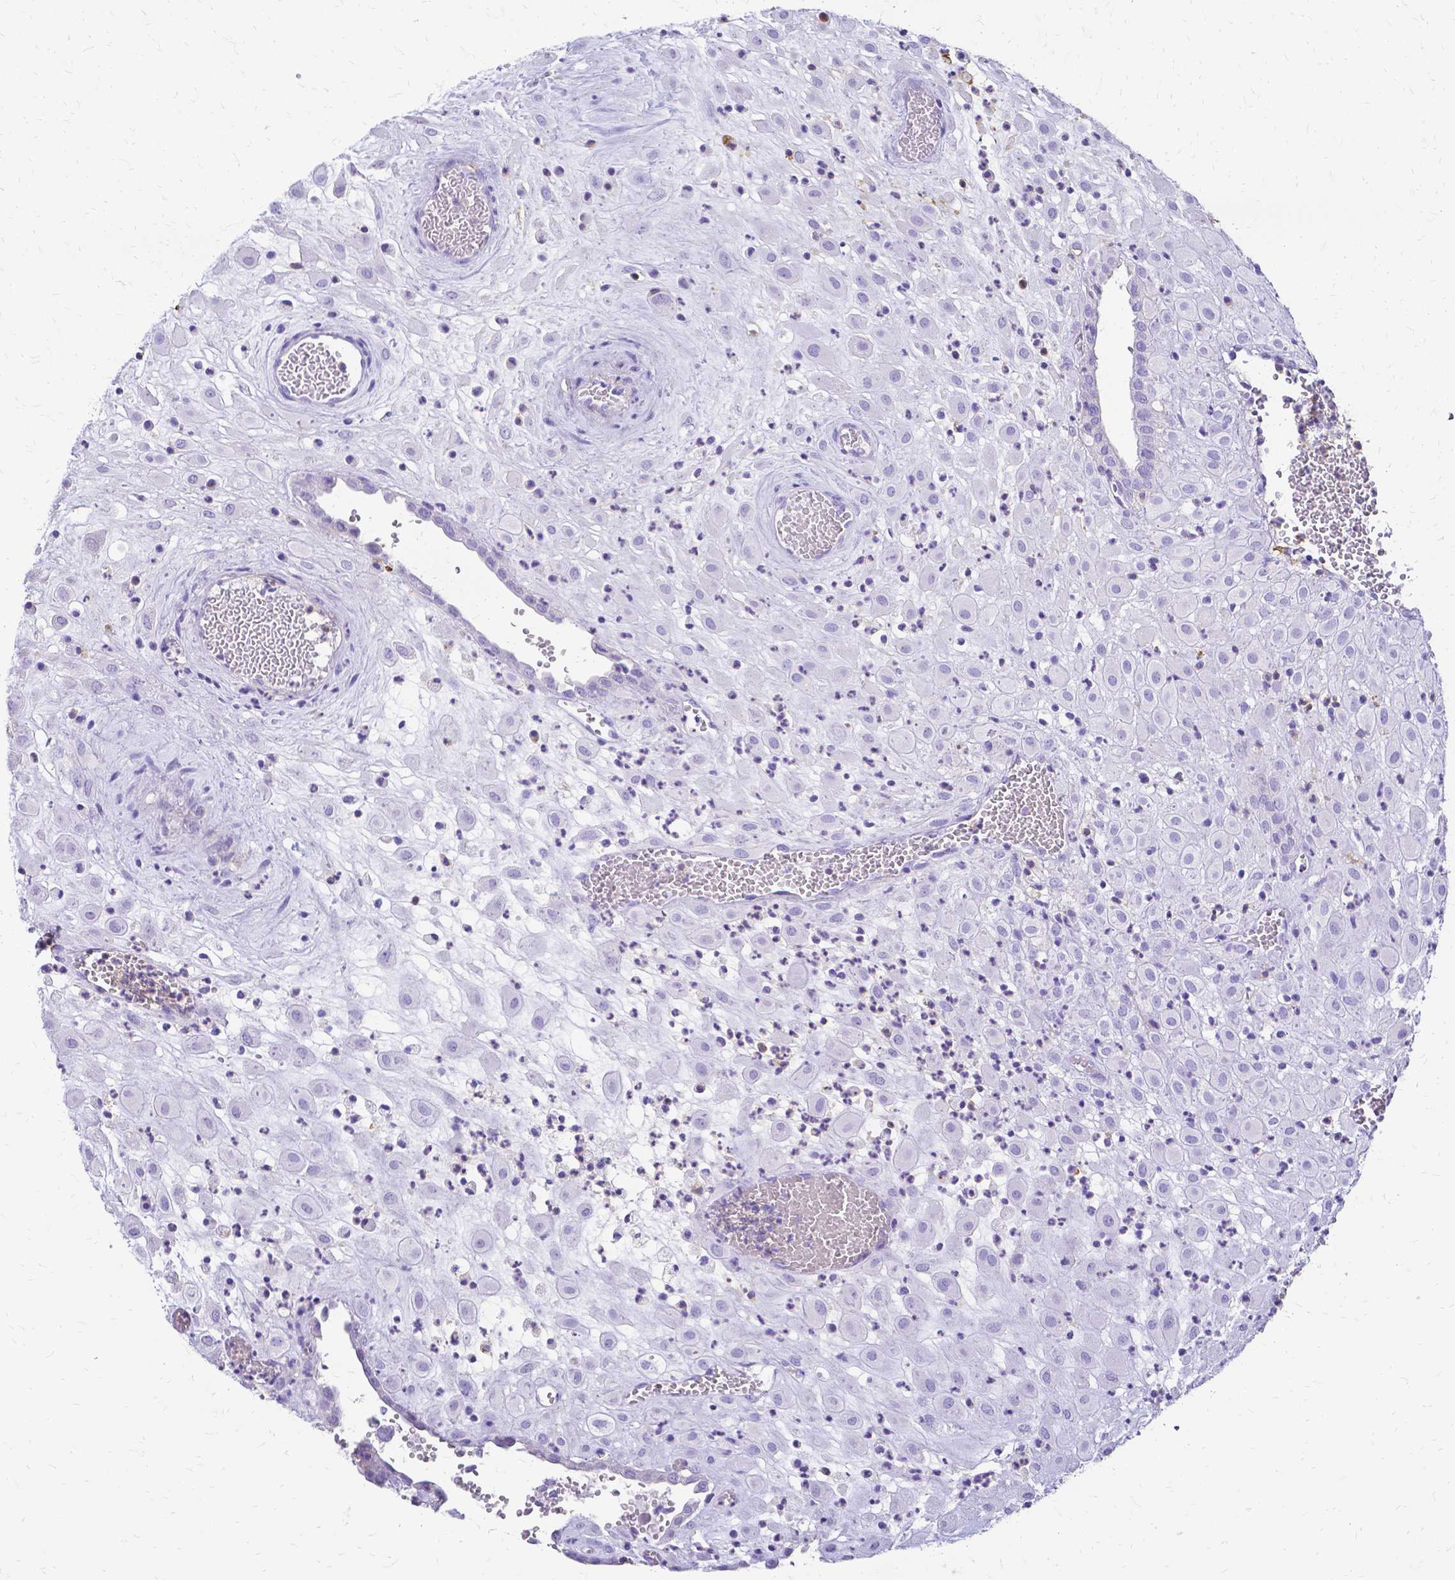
{"staining": {"intensity": "negative", "quantity": "none", "location": "none"}, "tissue": "placenta", "cell_type": "Decidual cells", "image_type": "normal", "snomed": [{"axis": "morphology", "description": "Normal tissue, NOS"}, {"axis": "topography", "description": "Placenta"}], "caption": "Immunohistochemistry of benign human placenta exhibits no staining in decidual cells.", "gene": "HSPA12A", "patient": {"sex": "female", "age": 24}}